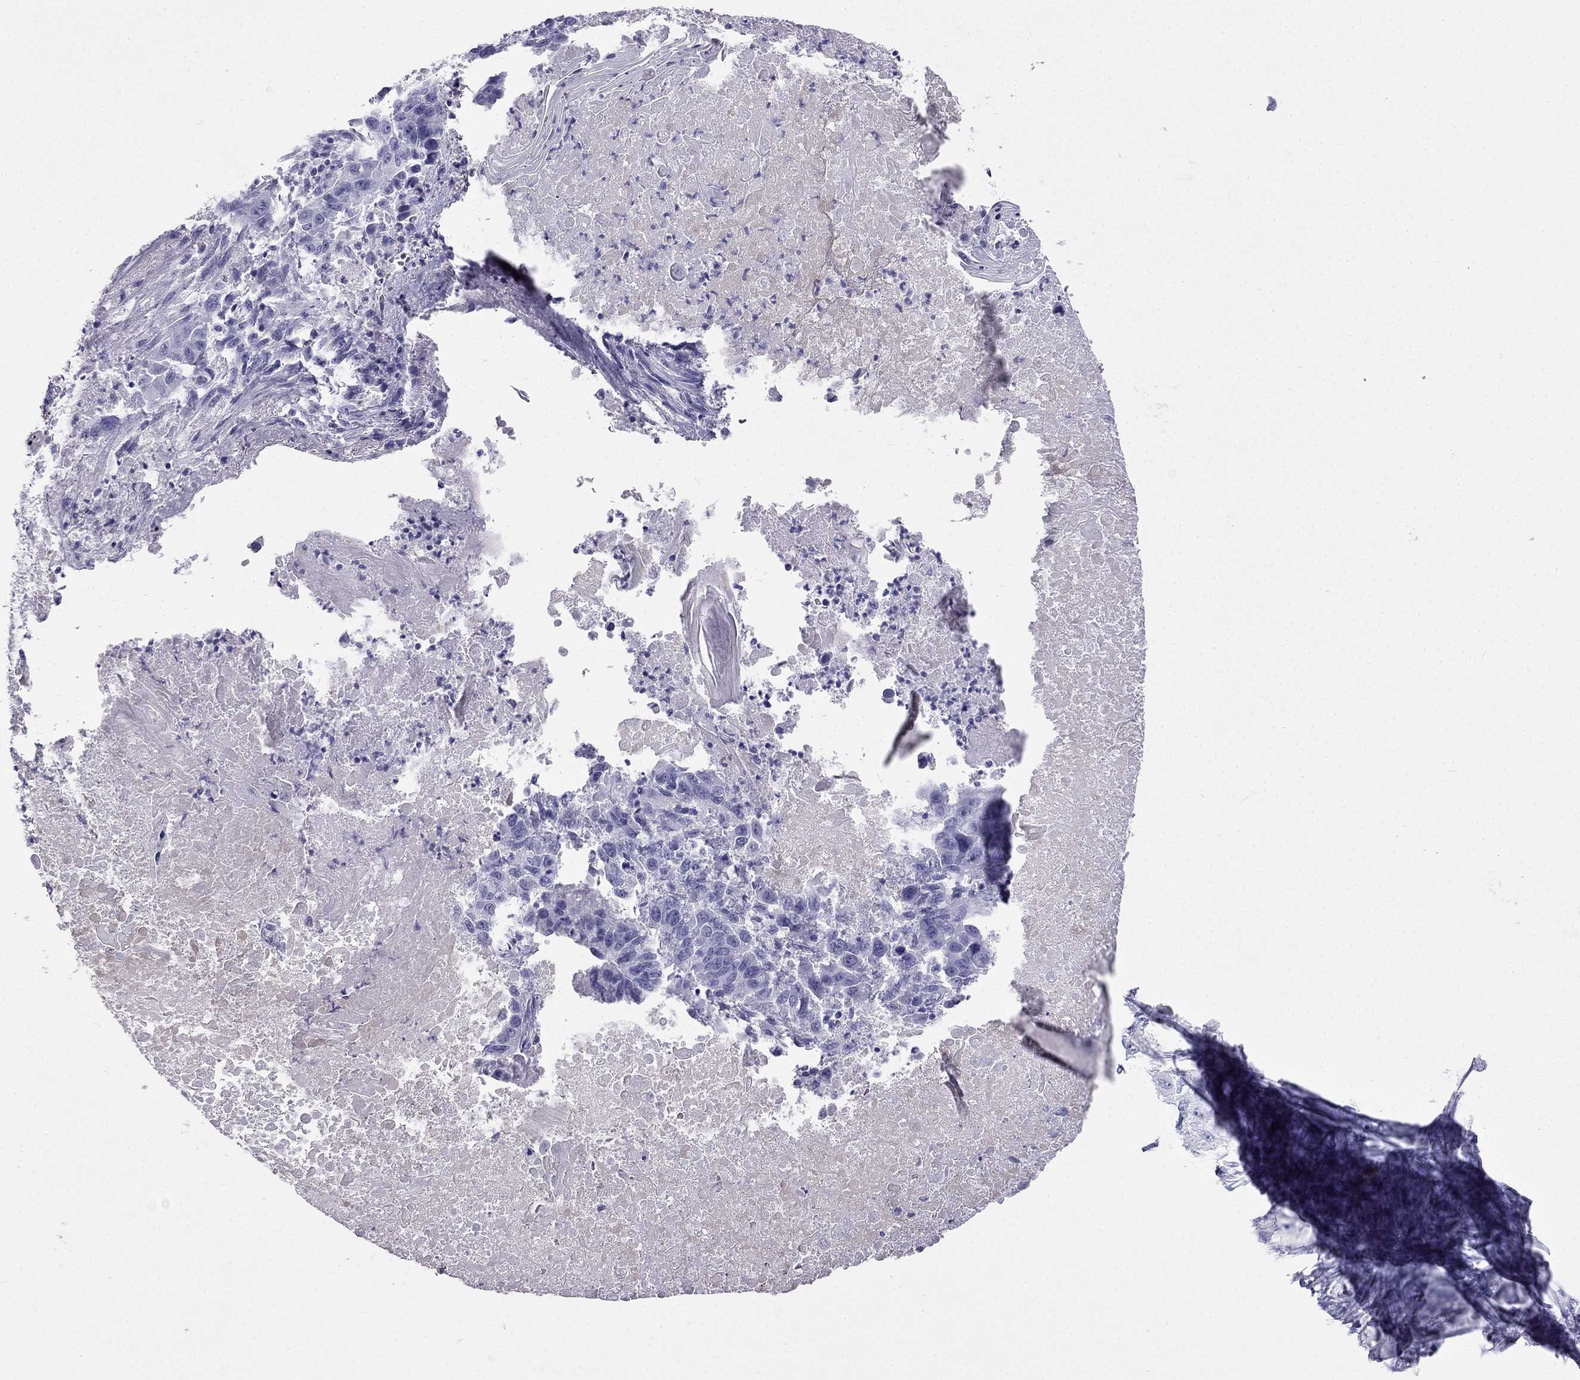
{"staining": {"intensity": "negative", "quantity": "none", "location": "none"}, "tissue": "lung cancer", "cell_type": "Tumor cells", "image_type": "cancer", "snomed": [{"axis": "morphology", "description": "Squamous cell carcinoma, NOS"}, {"axis": "topography", "description": "Lung"}], "caption": "This is a histopathology image of immunohistochemistry staining of lung cancer, which shows no staining in tumor cells. Nuclei are stained in blue.", "gene": "CDHR4", "patient": {"sex": "male", "age": 73}}